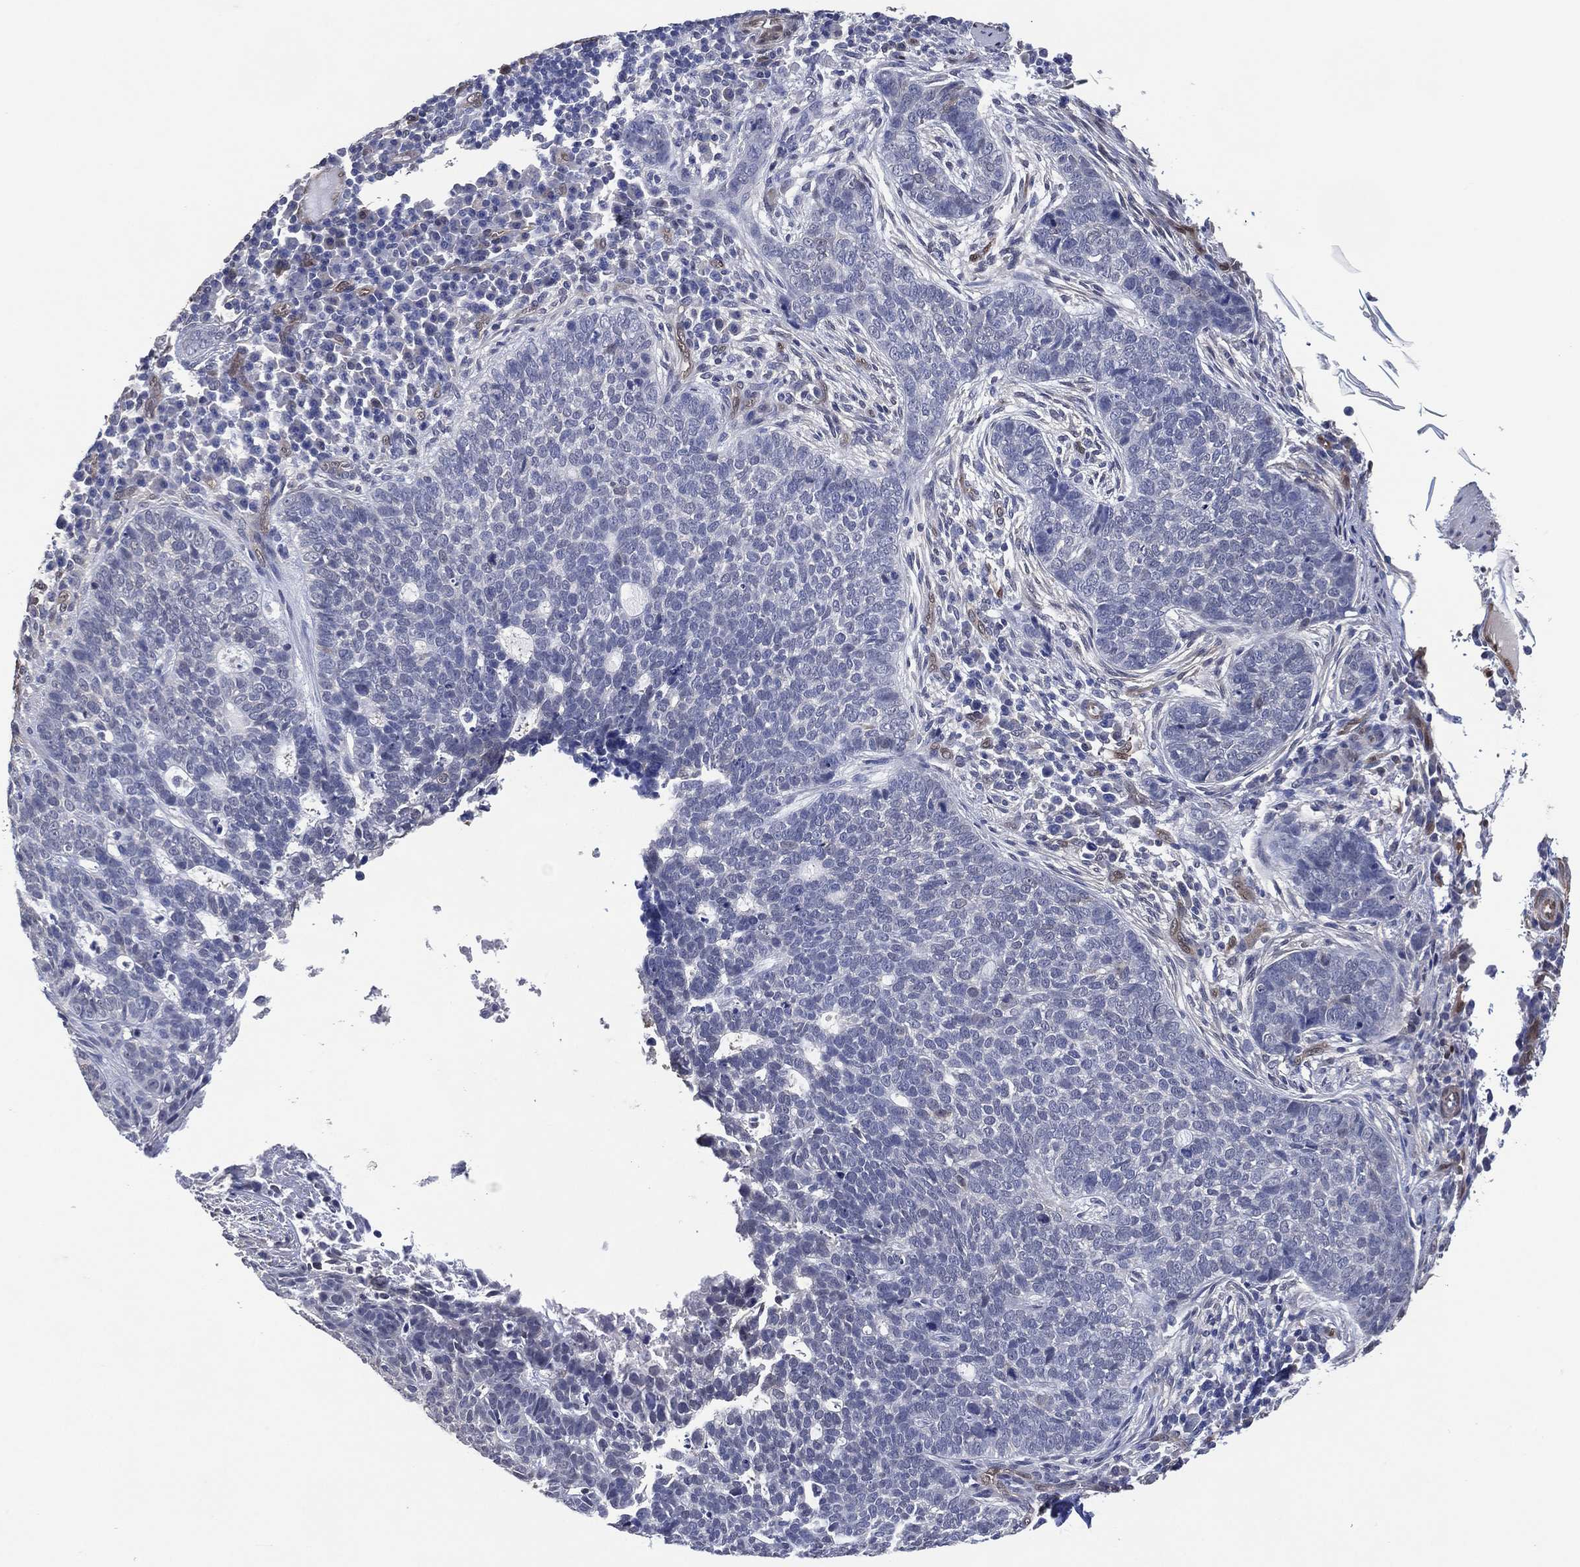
{"staining": {"intensity": "negative", "quantity": "none", "location": "none"}, "tissue": "skin cancer", "cell_type": "Tumor cells", "image_type": "cancer", "snomed": [{"axis": "morphology", "description": "Basal cell carcinoma"}, {"axis": "topography", "description": "Skin"}], "caption": "Immunohistochemistry (IHC) micrograph of skin basal cell carcinoma stained for a protein (brown), which shows no staining in tumor cells.", "gene": "AK1", "patient": {"sex": "female", "age": 69}}